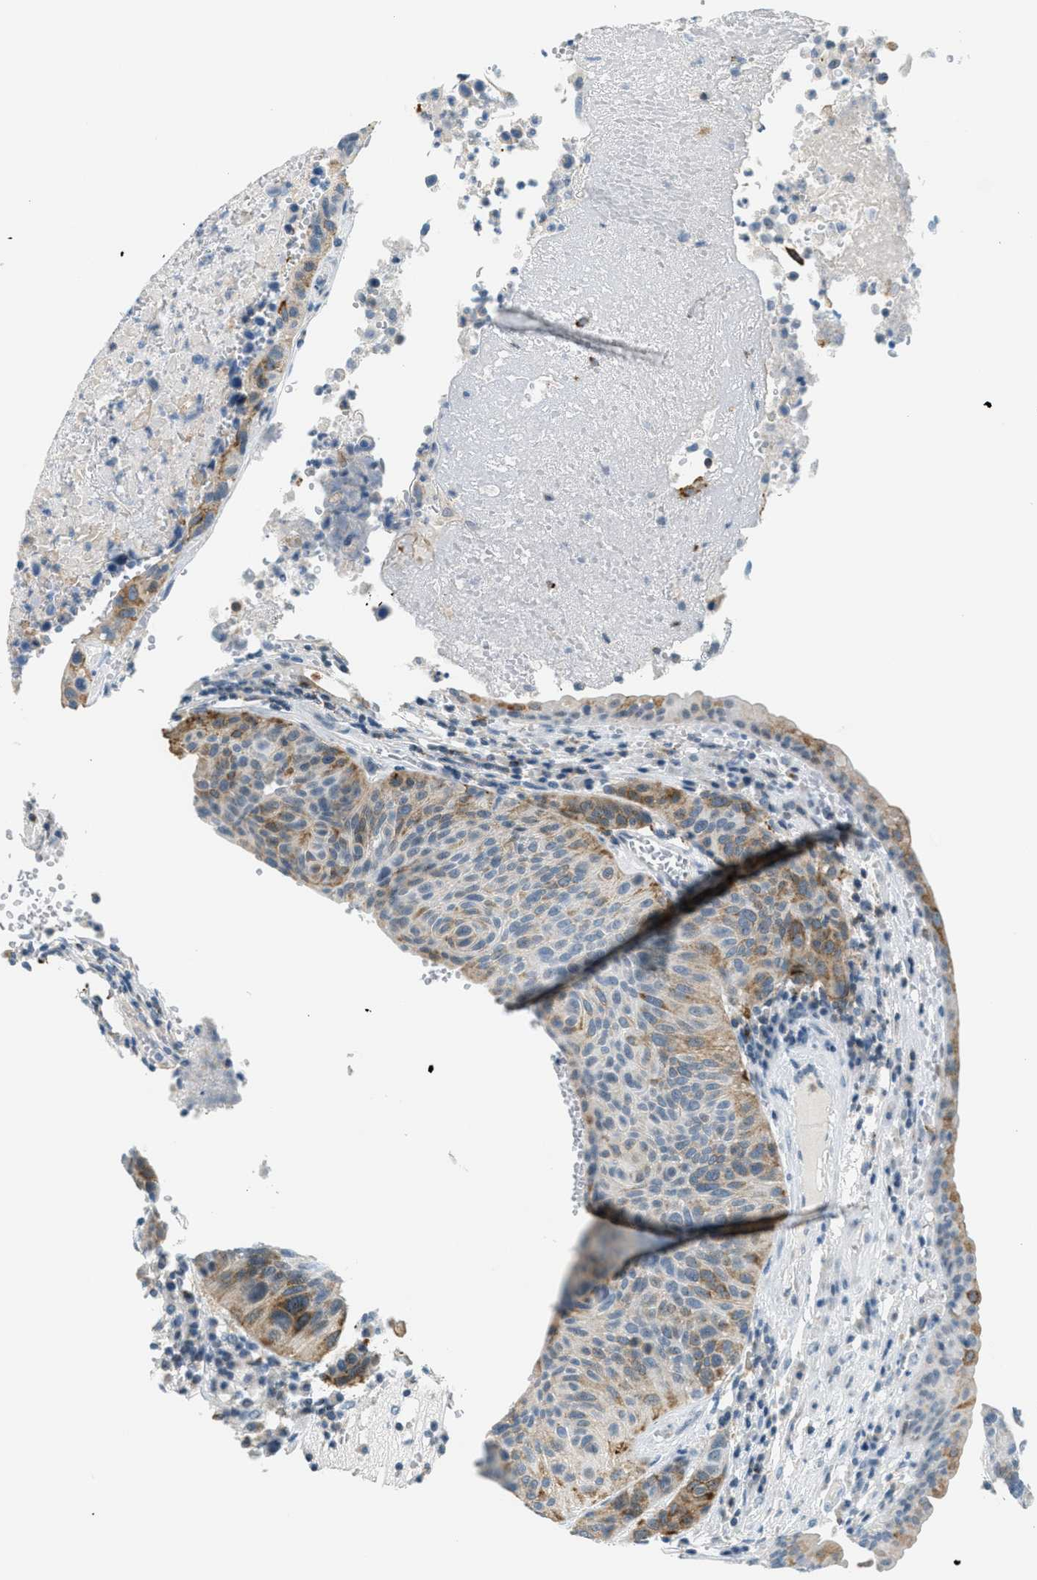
{"staining": {"intensity": "moderate", "quantity": "<25%", "location": "cytoplasmic/membranous"}, "tissue": "urothelial cancer", "cell_type": "Tumor cells", "image_type": "cancer", "snomed": [{"axis": "morphology", "description": "Urothelial carcinoma, High grade"}, {"axis": "topography", "description": "Urinary bladder"}], "caption": "Protein staining demonstrates moderate cytoplasmic/membranous positivity in about <25% of tumor cells in high-grade urothelial carcinoma. (Brightfield microscopy of DAB IHC at high magnification).", "gene": "FYN", "patient": {"sex": "male", "age": 66}}